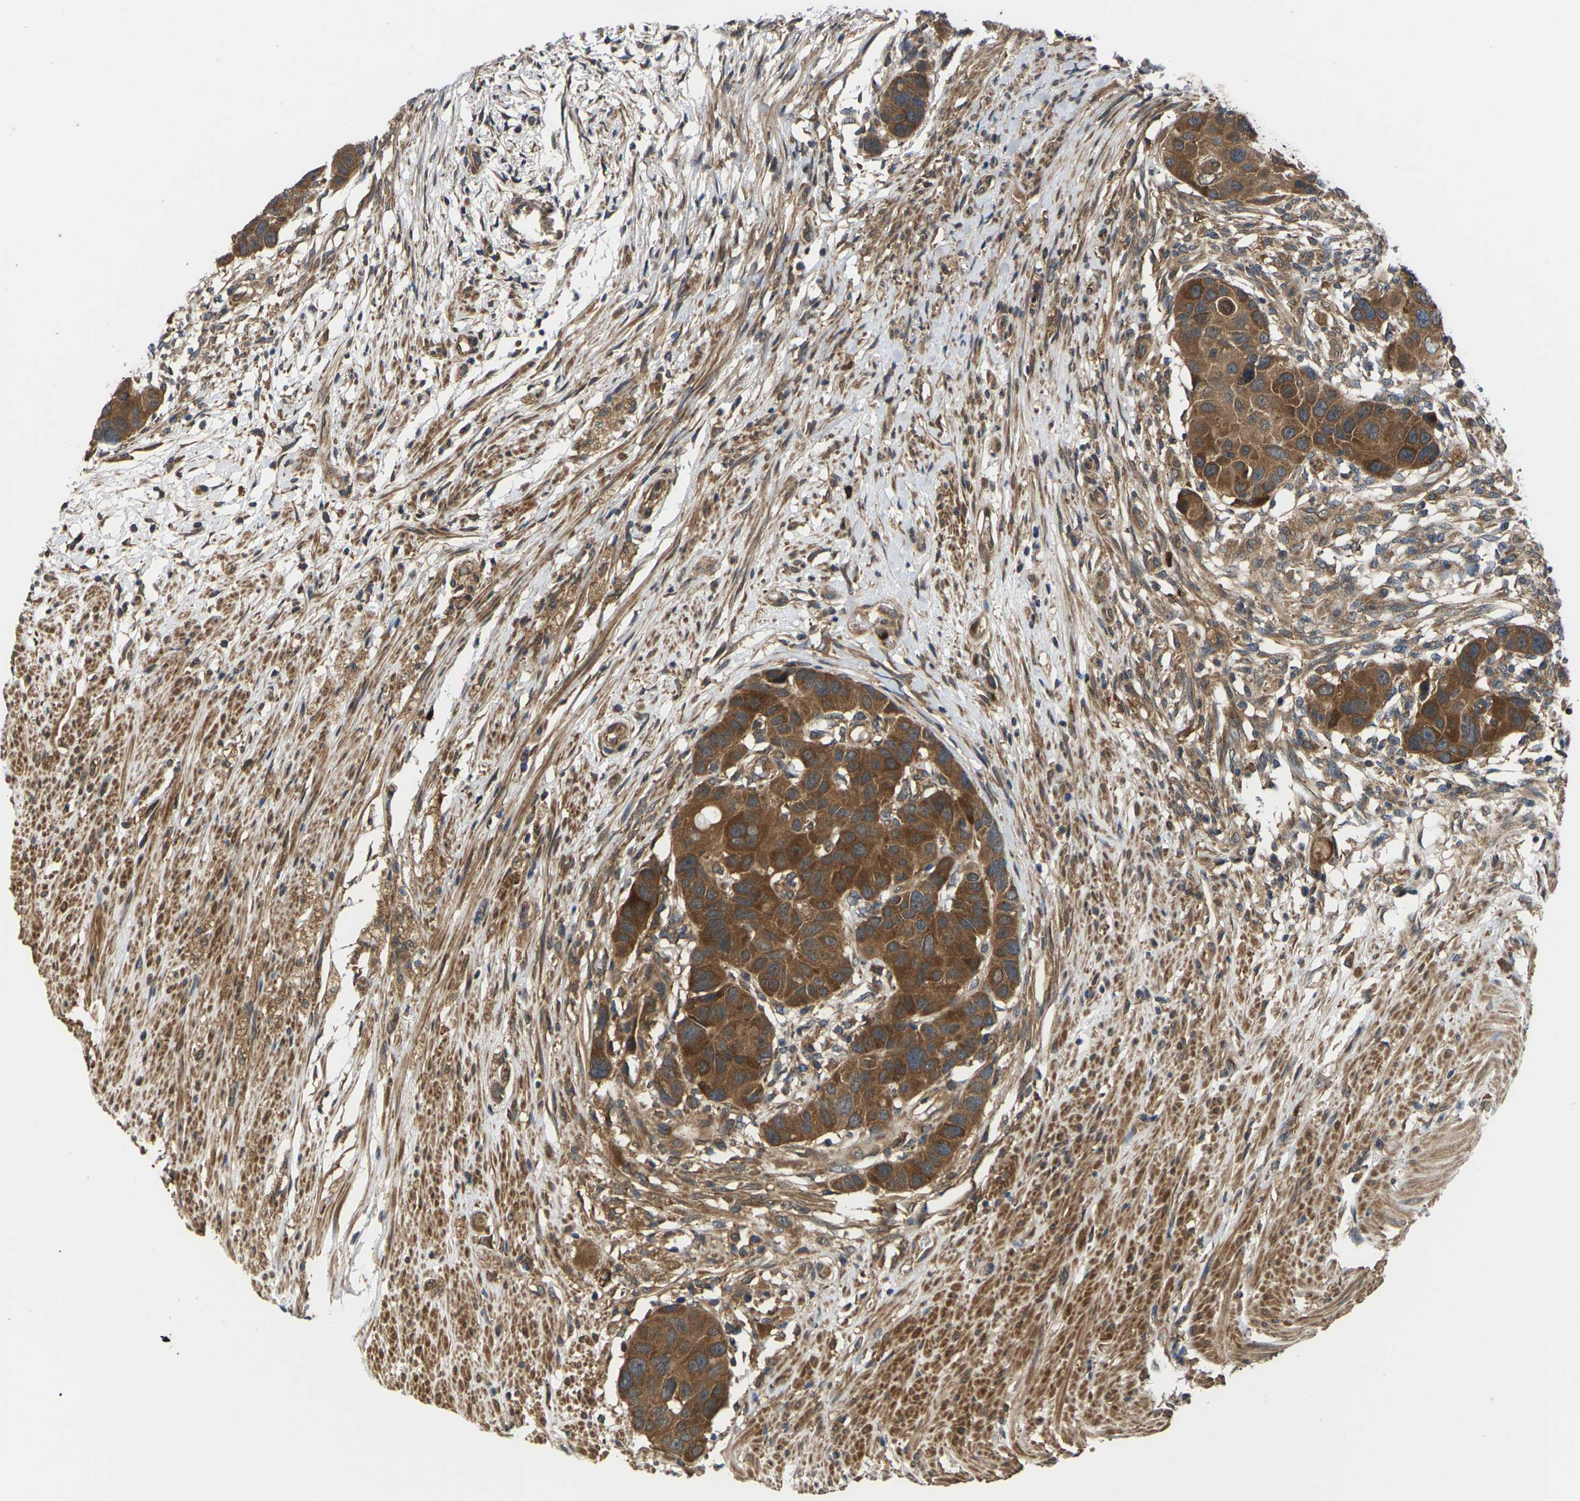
{"staining": {"intensity": "moderate", "quantity": ">75%", "location": "cytoplasmic/membranous"}, "tissue": "colorectal cancer", "cell_type": "Tumor cells", "image_type": "cancer", "snomed": [{"axis": "morphology", "description": "Adenocarcinoma, NOS"}, {"axis": "topography", "description": "Rectum"}], "caption": "Immunohistochemical staining of colorectal adenocarcinoma shows medium levels of moderate cytoplasmic/membranous protein staining in about >75% of tumor cells.", "gene": "NRAS", "patient": {"sex": "male", "age": 51}}